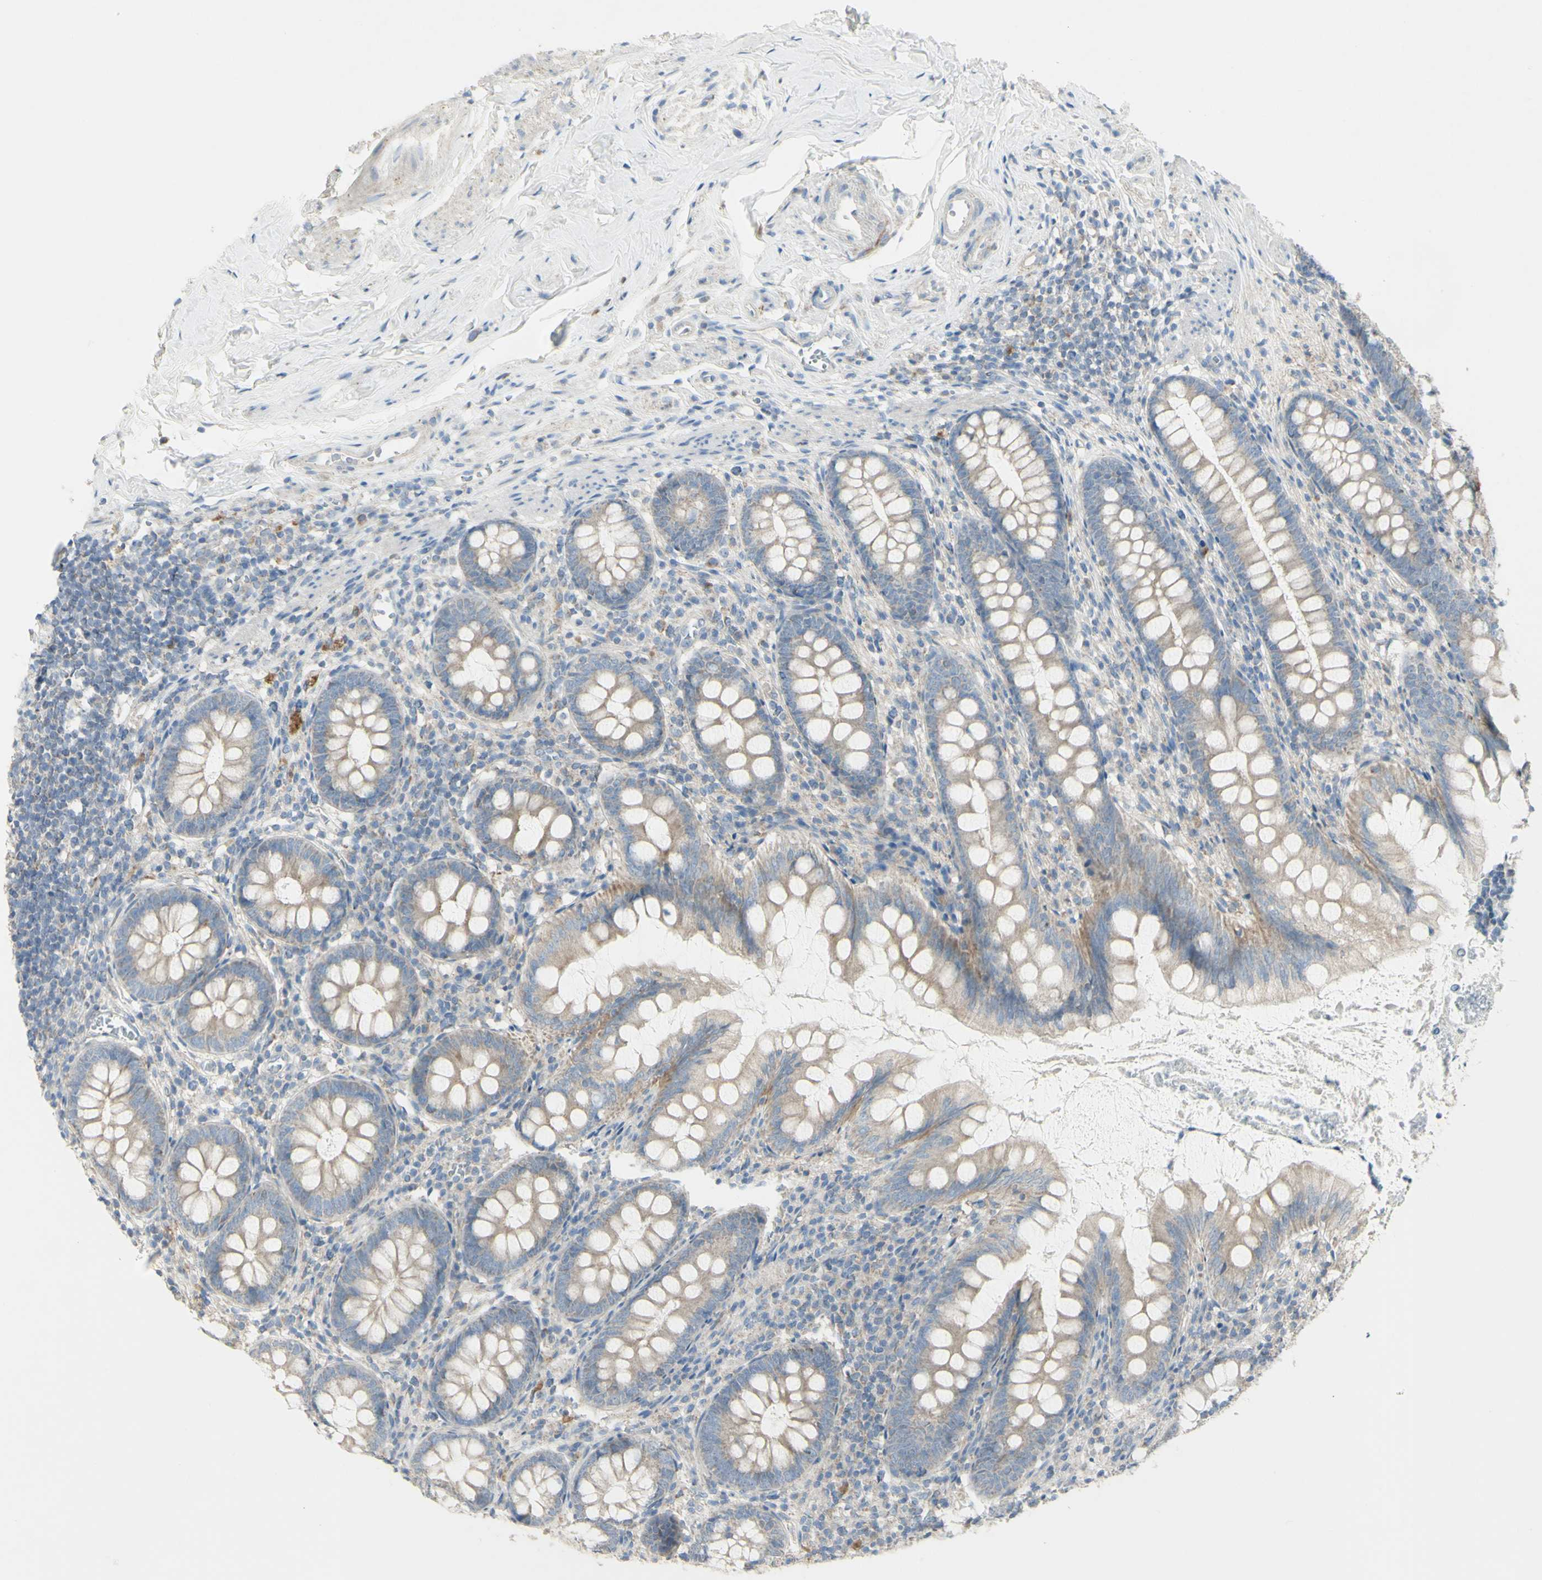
{"staining": {"intensity": "weak", "quantity": ">75%", "location": "cytoplasmic/membranous"}, "tissue": "appendix", "cell_type": "Glandular cells", "image_type": "normal", "snomed": [{"axis": "morphology", "description": "Normal tissue, NOS"}, {"axis": "topography", "description": "Appendix"}], "caption": "DAB (3,3'-diaminobenzidine) immunohistochemical staining of normal human appendix exhibits weak cytoplasmic/membranous protein staining in about >75% of glandular cells.", "gene": "CNTNAP1", "patient": {"sex": "female", "age": 77}}